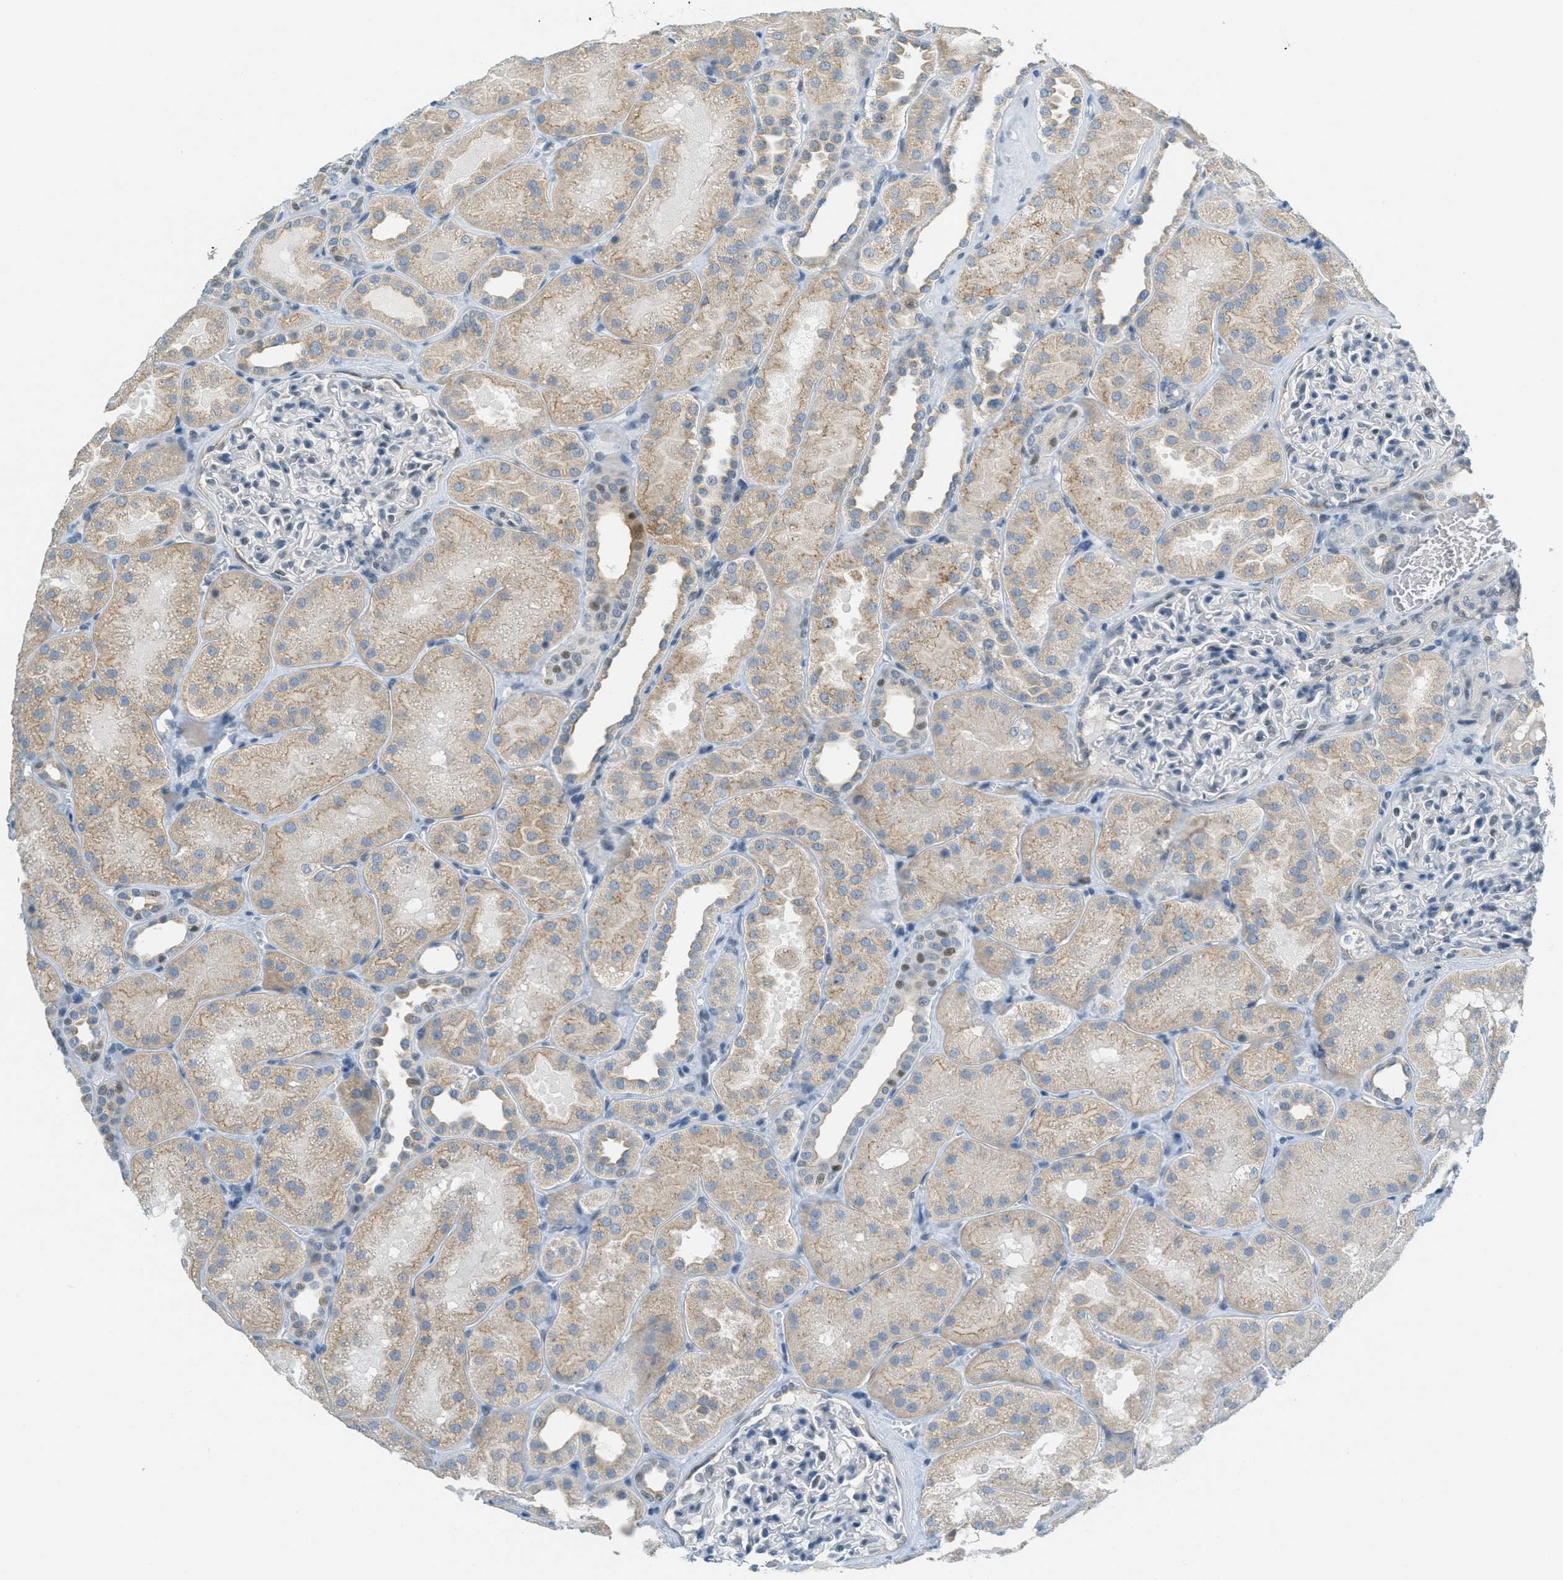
{"staining": {"intensity": "negative", "quantity": "none", "location": "none"}, "tissue": "kidney", "cell_type": "Cells in glomeruli", "image_type": "normal", "snomed": [{"axis": "morphology", "description": "Normal tissue, NOS"}, {"axis": "topography", "description": "Kidney"}], "caption": "Protein analysis of benign kidney reveals no significant positivity in cells in glomeruli.", "gene": "TCF3", "patient": {"sex": "male", "age": 28}}